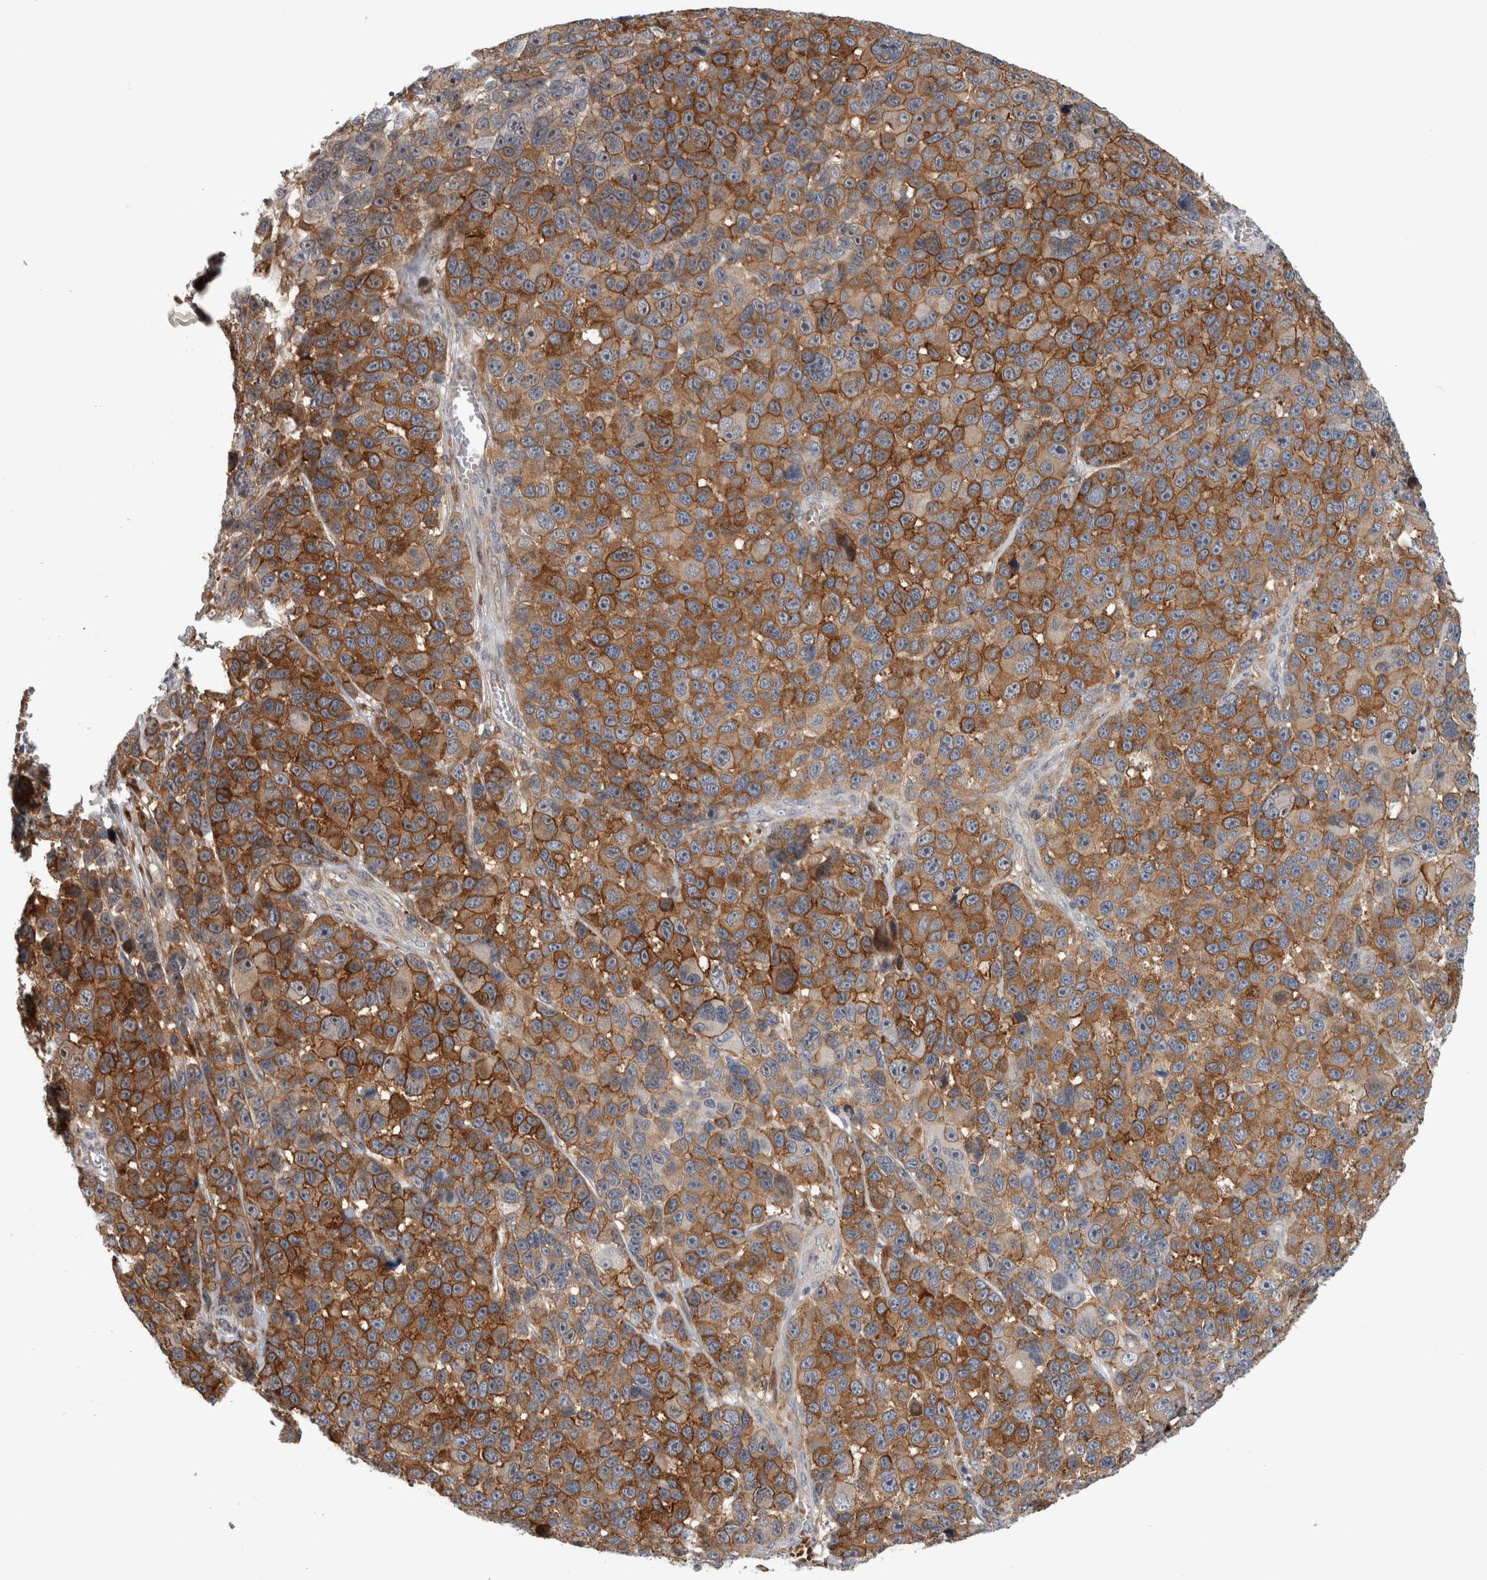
{"staining": {"intensity": "strong", "quantity": "25%-75%", "location": "cytoplasmic/membranous"}, "tissue": "melanoma", "cell_type": "Tumor cells", "image_type": "cancer", "snomed": [{"axis": "morphology", "description": "Malignant melanoma, NOS"}, {"axis": "topography", "description": "Skin"}], "caption": "Malignant melanoma was stained to show a protein in brown. There is high levels of strong cytoplasmic/membranous expression in approximately 25%-75% of tumor cells.", "gene": "MSL1", "patient": {"sex": "male", "age": 53}}